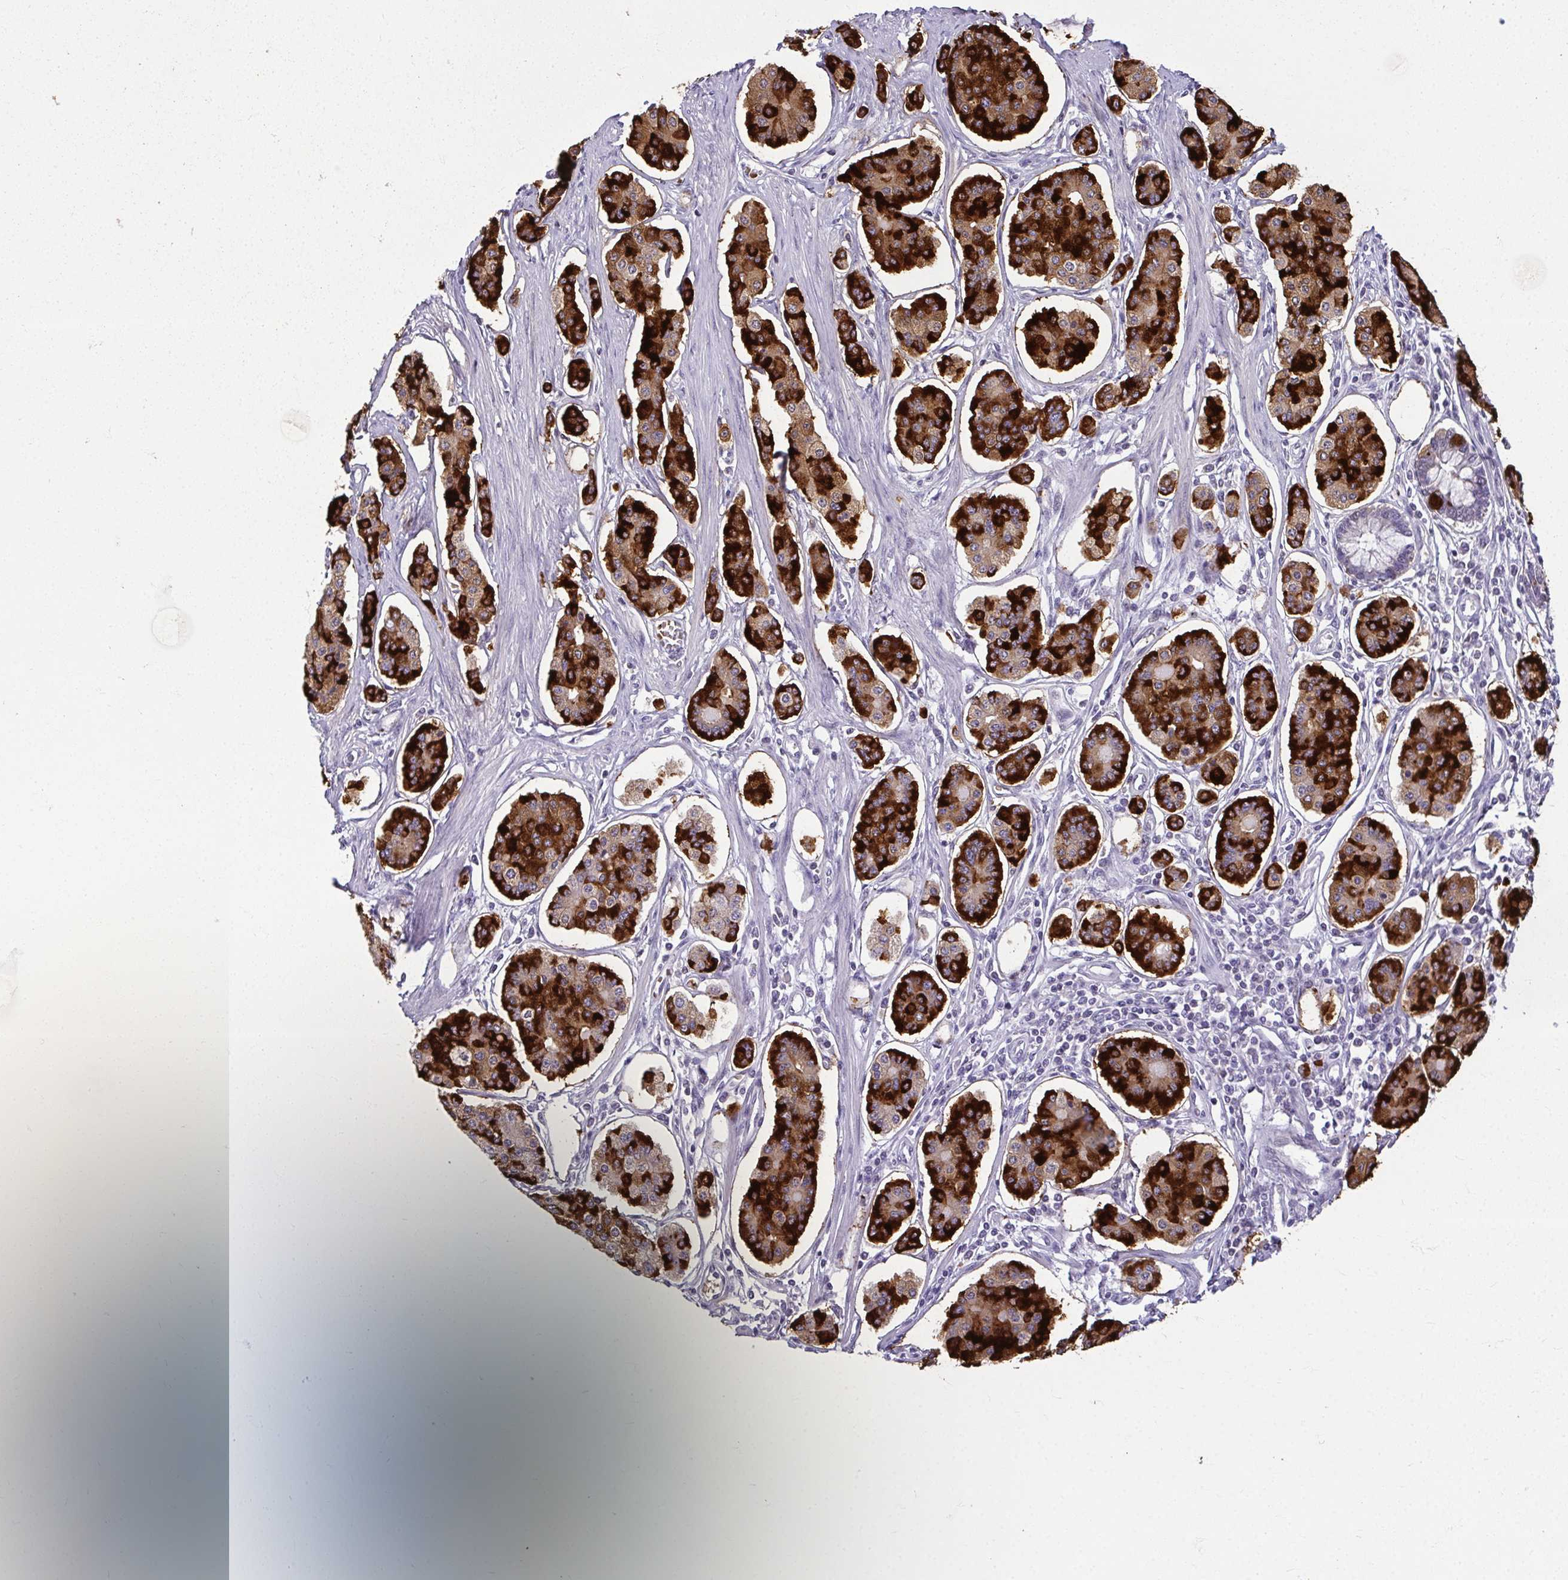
{"staining": {"intensity": "strong", "quantity": ">75%", "location": "cytoplasmic/membranous"}, "tissue": "carcinoid", "cell_type": "Tumor cells", "image_type": "cancer", "snomed": [{"axis": "morphology", "description": "Carcinoid, malignant, NOS"}, {"axis": "topography", "description": "Small intestine"}], "caption": "Immunohistochemistry (IHC) (DAB) staining of human malignant carcinoid reveals strong cytoplasmic/membranous protein staining in about >75% of tumor cells. (Stains: DAB (3,3'-diaminobenzidine) in brown, nuclei in blue, Microscopy: brightfield microscopy at high magnification).", "gene": "ODF1", "patient": {"sex": "female", "age": 65}}